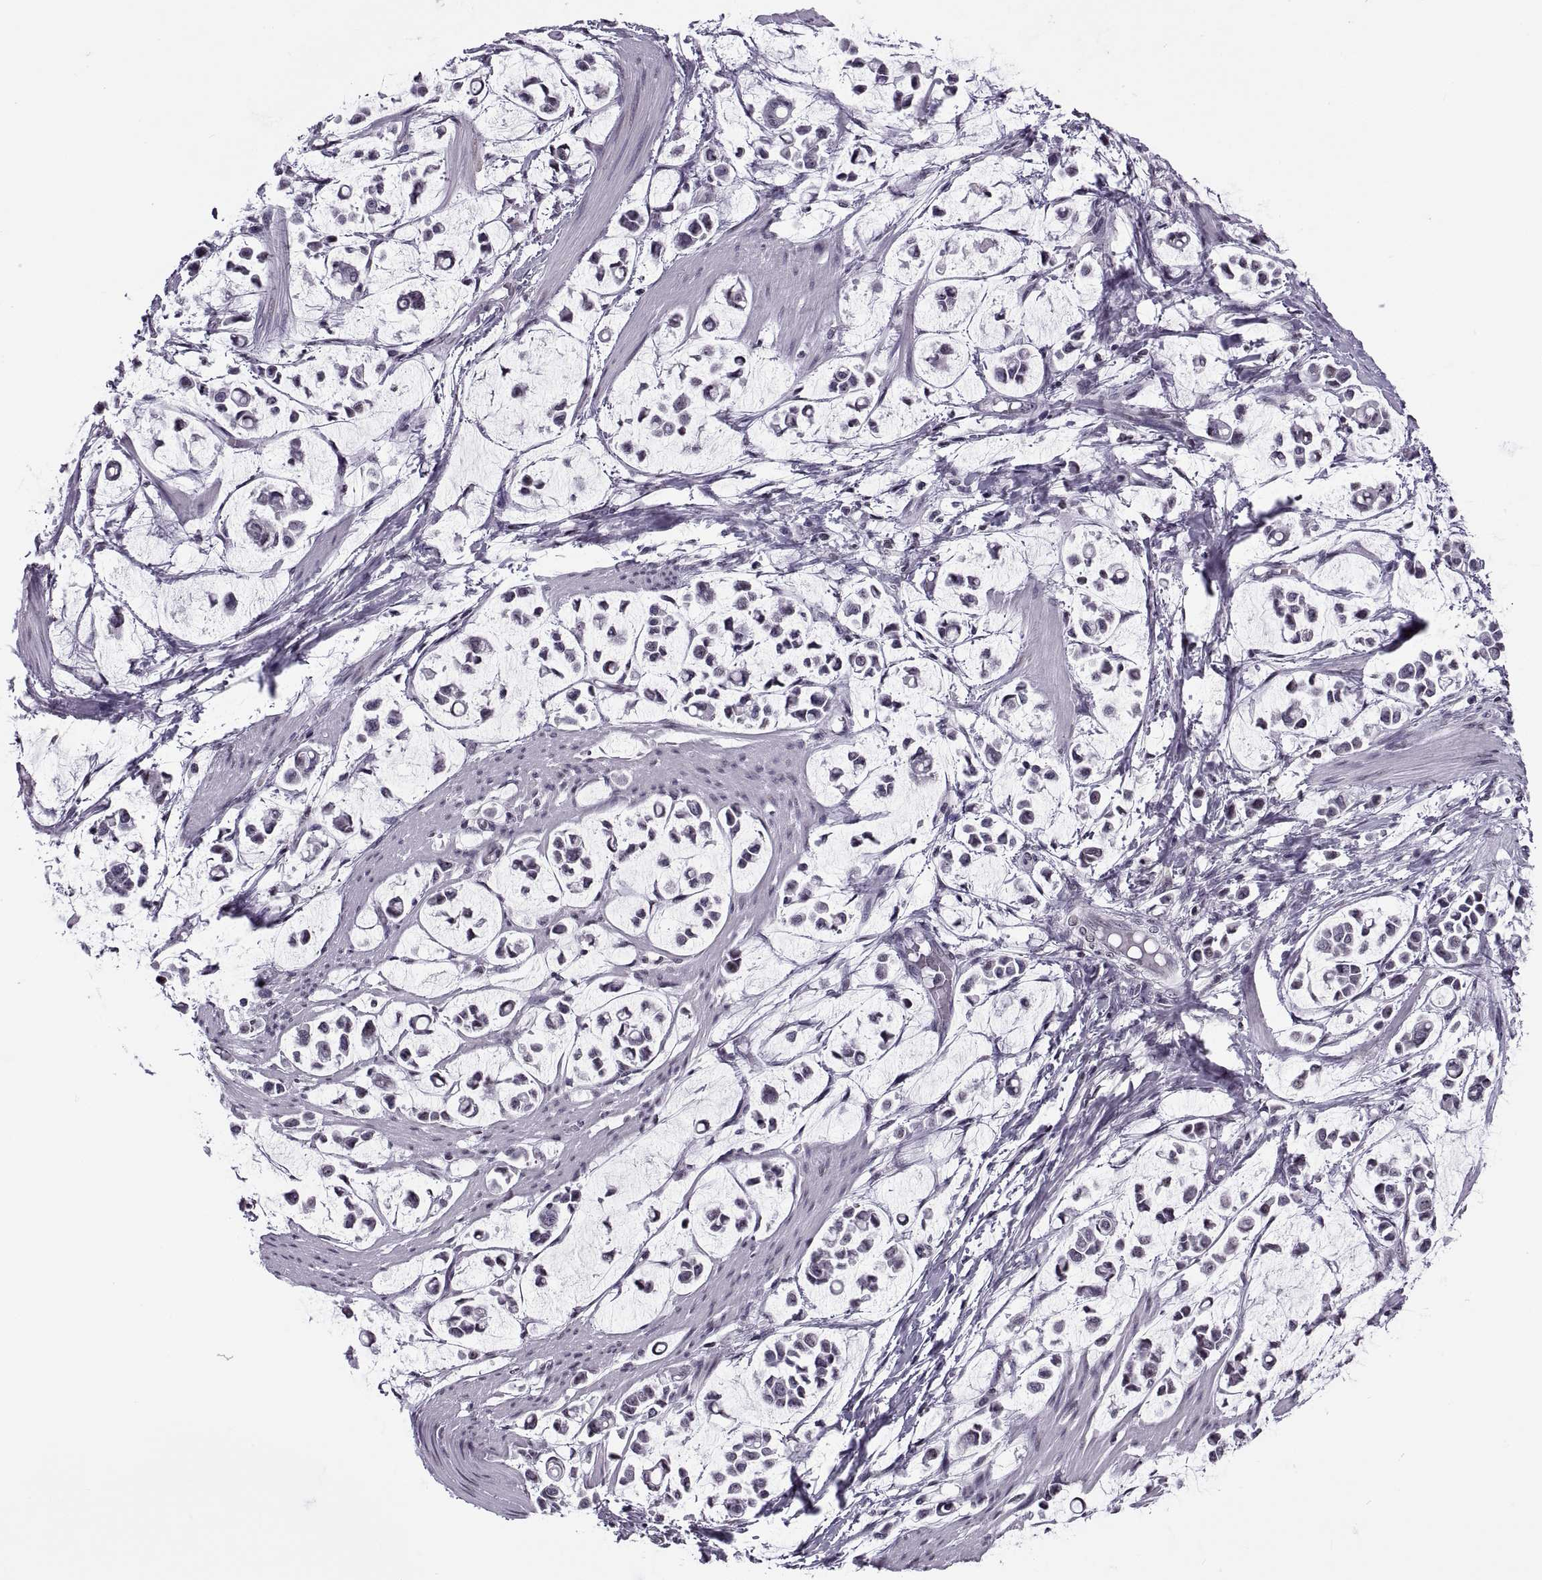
{"staining": {"intensity": "negative", "quantity": "none", "location": "none"}, "tissue": "stomach cancer", "cell_type": "Tumor cells", "image_type": "cancer", "snomed": [{"axis": "morphology", "description": "Adenocarcinoma, NOS"}, {"axis": "topography", "description": "Stomach"}], "caption": "Tumor cells are negative for brown protein staining in stomach cancer. (Brightfield microscopy of DAB (3,3'-diaminobenzidine) immunohistochemistry (IHC) at high magnification).", "gene": "H1-8", "patient": {"sex": "male", "age": 82}}